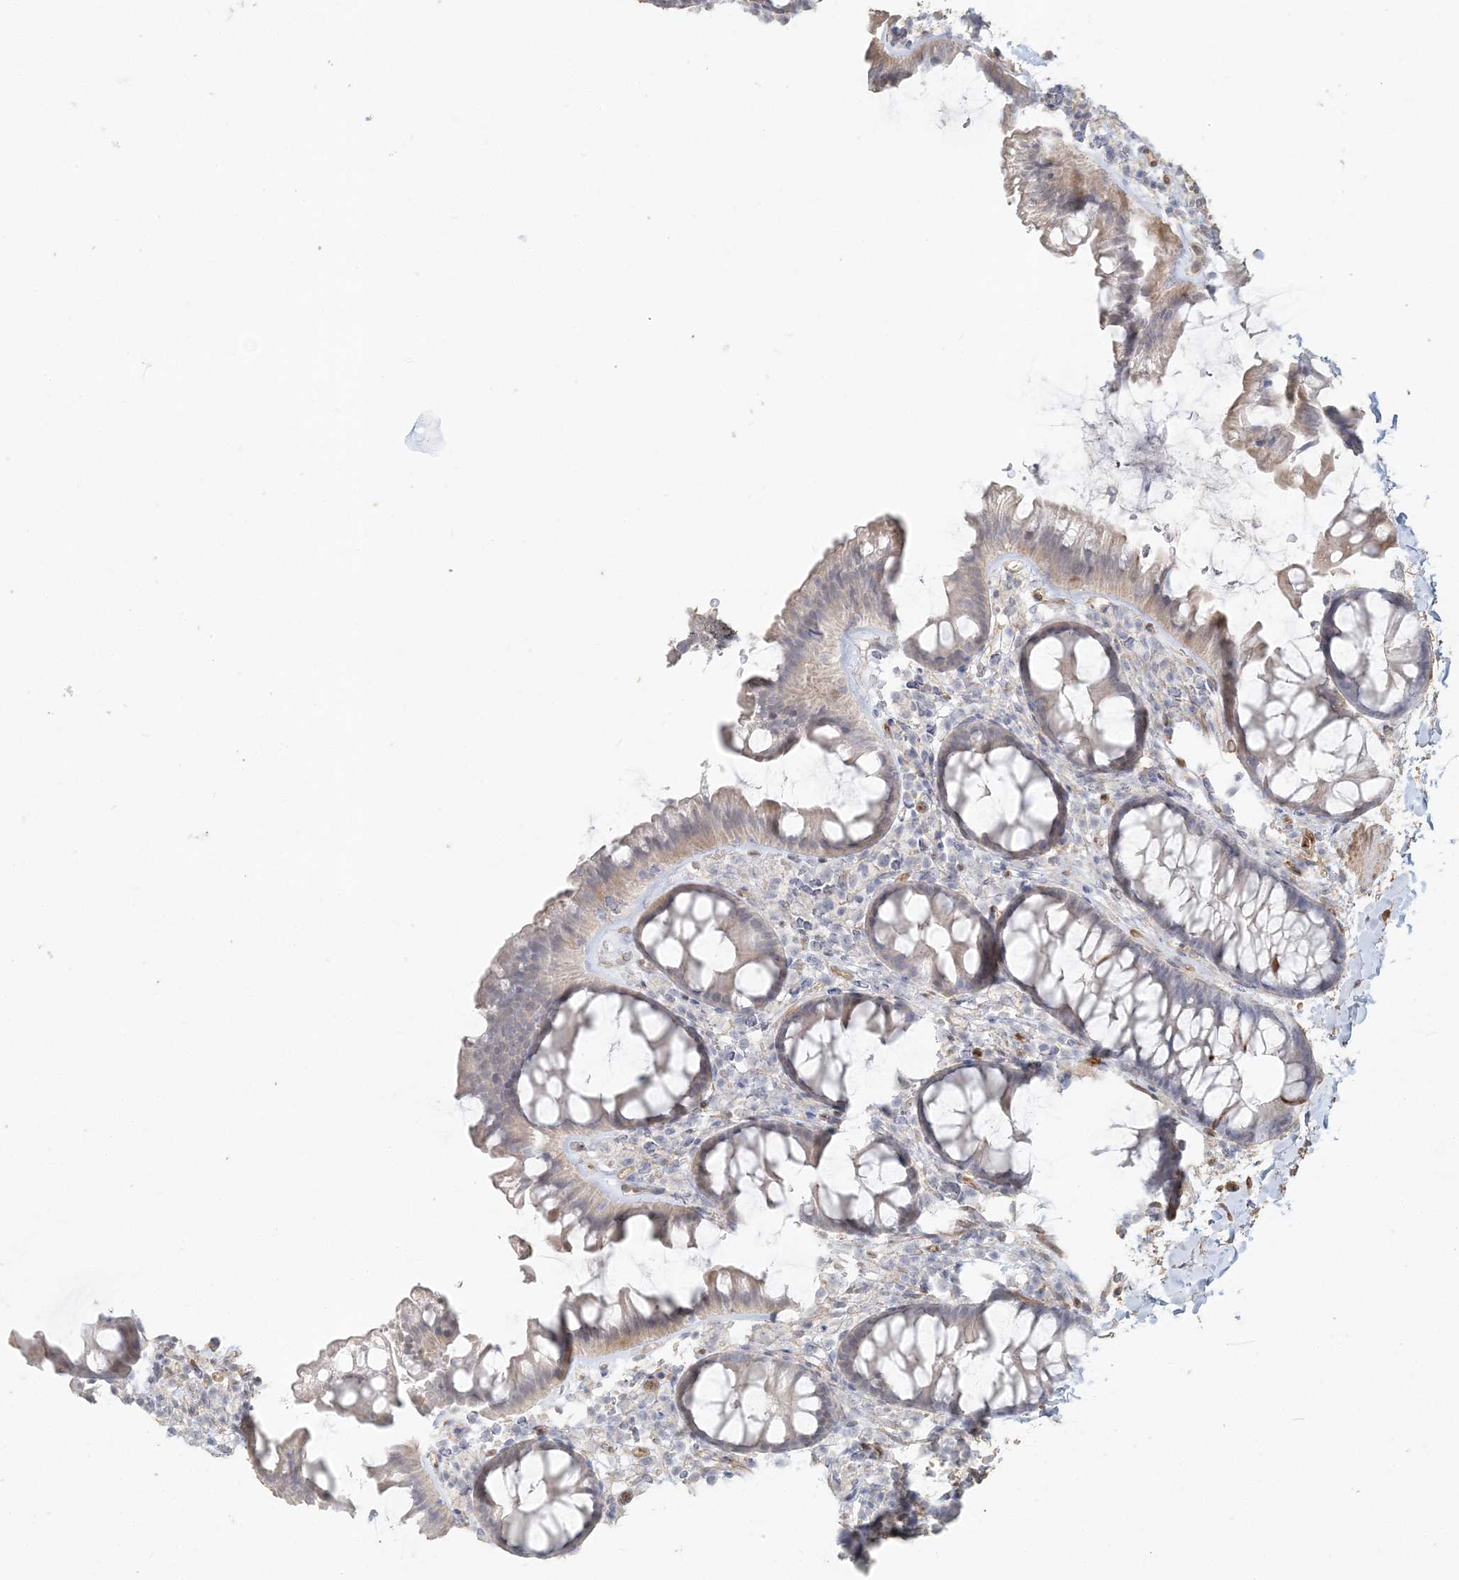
{"staining": {"intensity": "weak", "quantity": ">75%", "location": "cytoplasmic/membranous"}, "tissue": "colon", "cell_type": "Endothelial cells", "image_type": "normal", "snomed": [{"axis": "morphology", "description": "Normal tissue, NOS"}, {"axis": "topography", "description": "Colon"}], "caption": "Human colon stained with a brown dye reveals weak cytoplasmic/membranous positive staining in approximately >75% of endothelial cells.", "gene": "RNF145", "patient": {"sex": "female", "age": 62}}